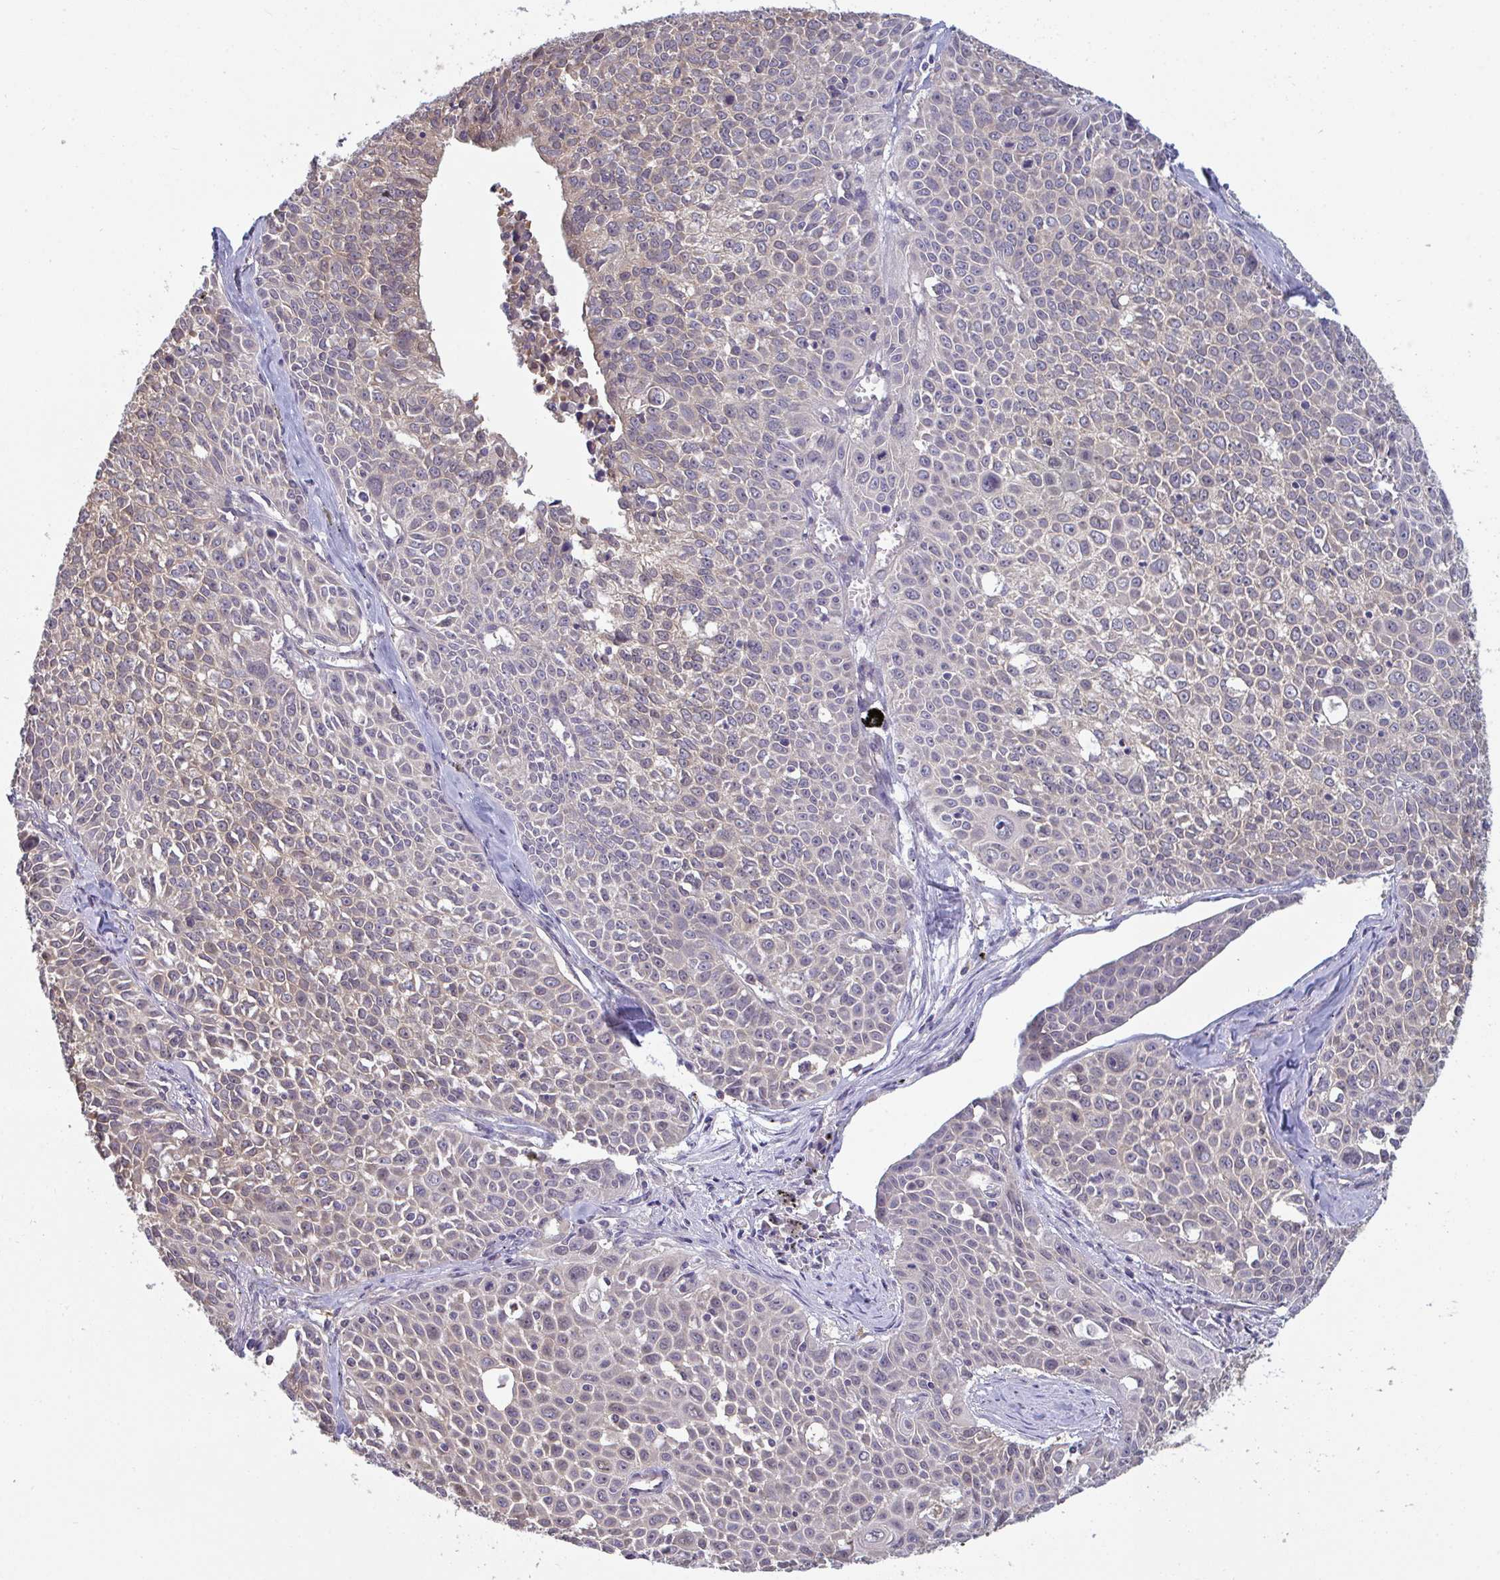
{"staining": {"intensity": "weak", "quantity": "<25%", "location": "cytoplasmic/membranous,nuclear"}, "tissue": "lung cancer", "cell_type": "Tumor cells", "image_type": "cancer", "snomed": [{"axis": "morphology", "description": "Squamous cell carcinoma, NOS"}, {"axis": "morphology", "description": "Squamous cell carcinoma, metastatic, NOS"}, {"axis": "topography", "description": "Lymph node"}, {"axis": "topography", "description": "Lung"}], "caption": "This is an IHC image of human lung cancer (squamous cell carcinoma). There is no expression in tumor cells.", "gene": "TTC9C", "patient": {"sex": "female", "age": 62}}